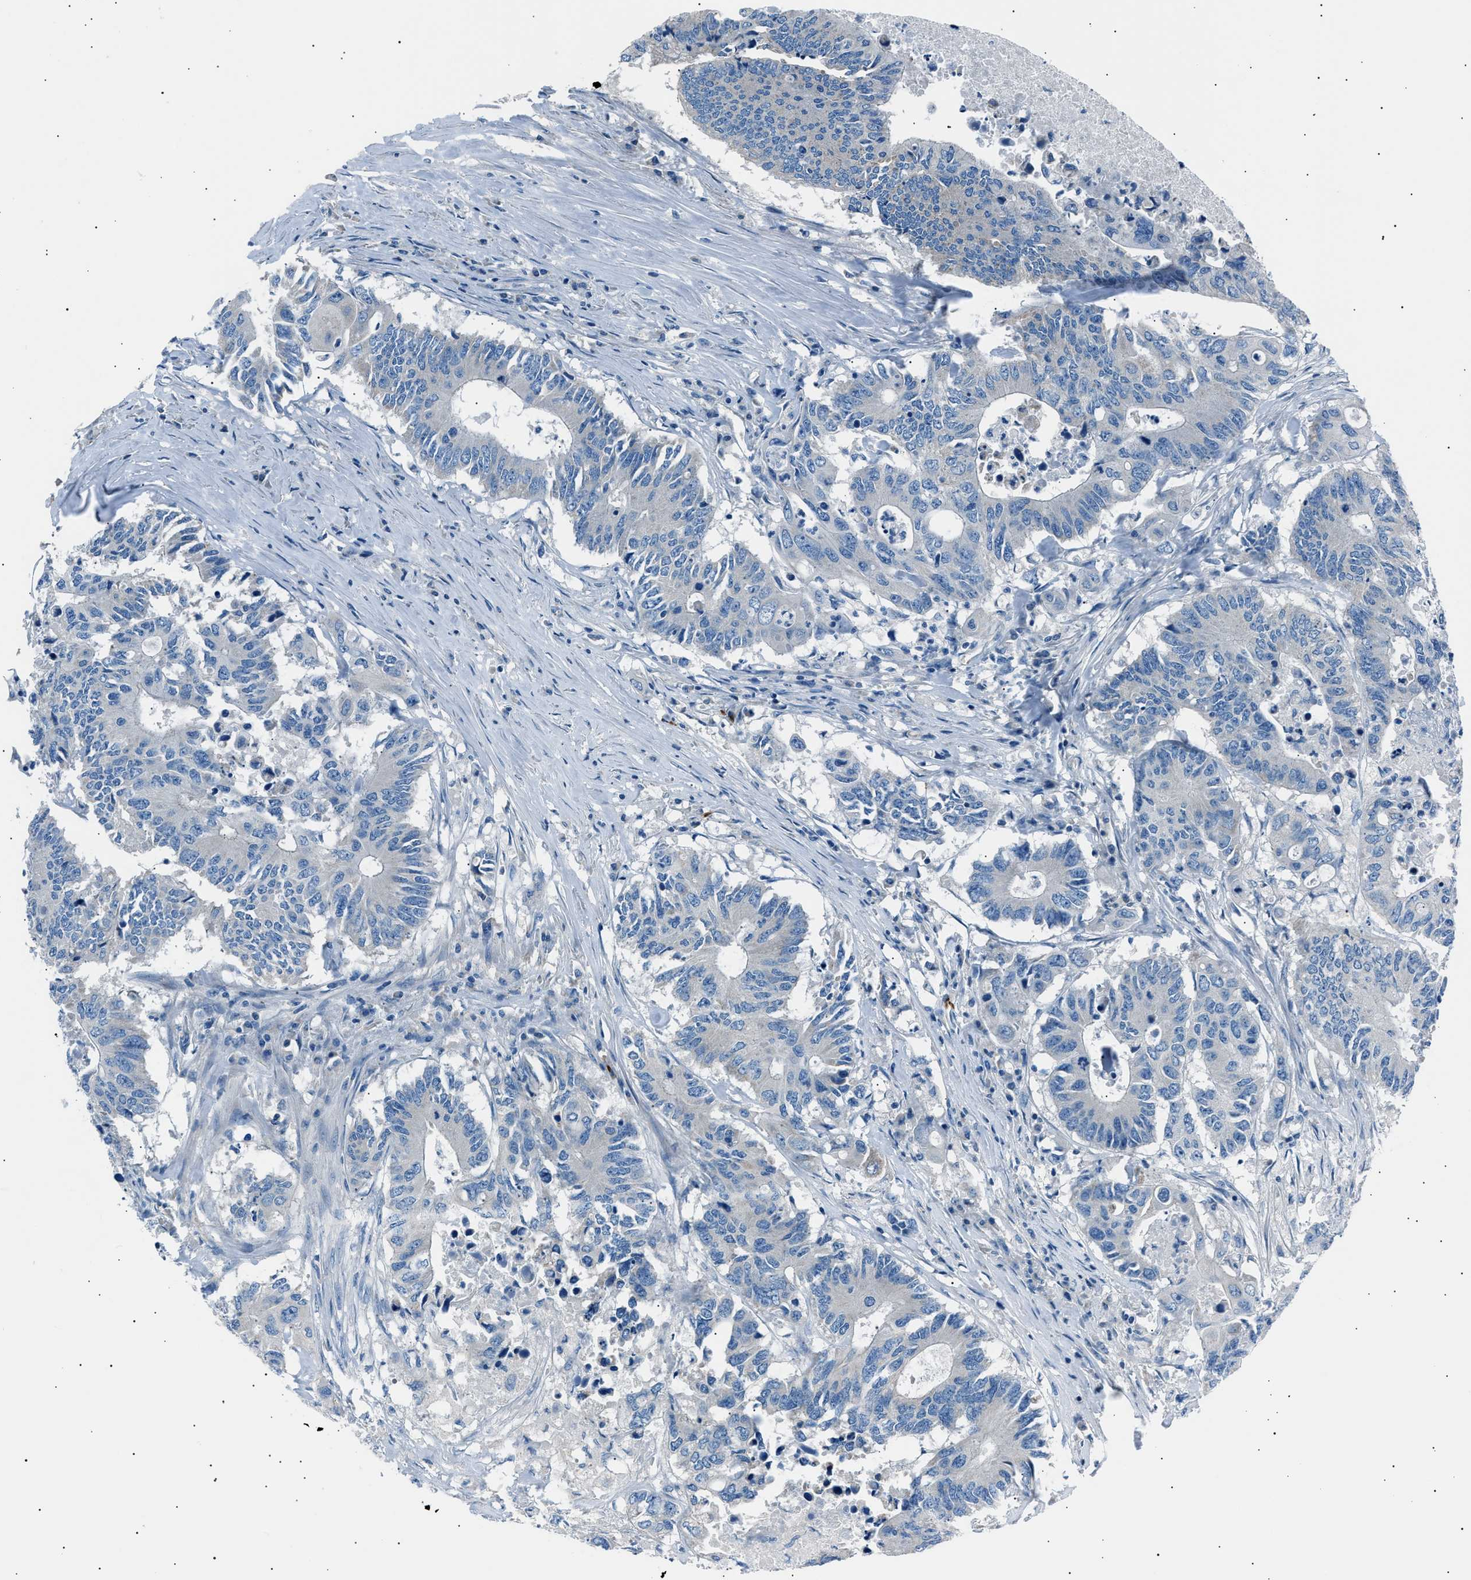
{"staining": {"intensity": "negative", "quantity": "none", "location": "none"}, "tissue": "colorectal cancer", "cell_type": "Tumor cells", "image_type": "cancer", "snomed": [{"axis": "morphology", "description": "Adenocarcinoma, NOS"}, {"axis": "topography", "description": "Colon"}], "caption": "Immunohistochemistry image of neoplastic tissue: human colorectal adenocarcinoma stained with DAB displays no significant protein positivity in tumor cells.", "gene": "LRRC37B", "patient": {"sex": "male", "age": 71}}